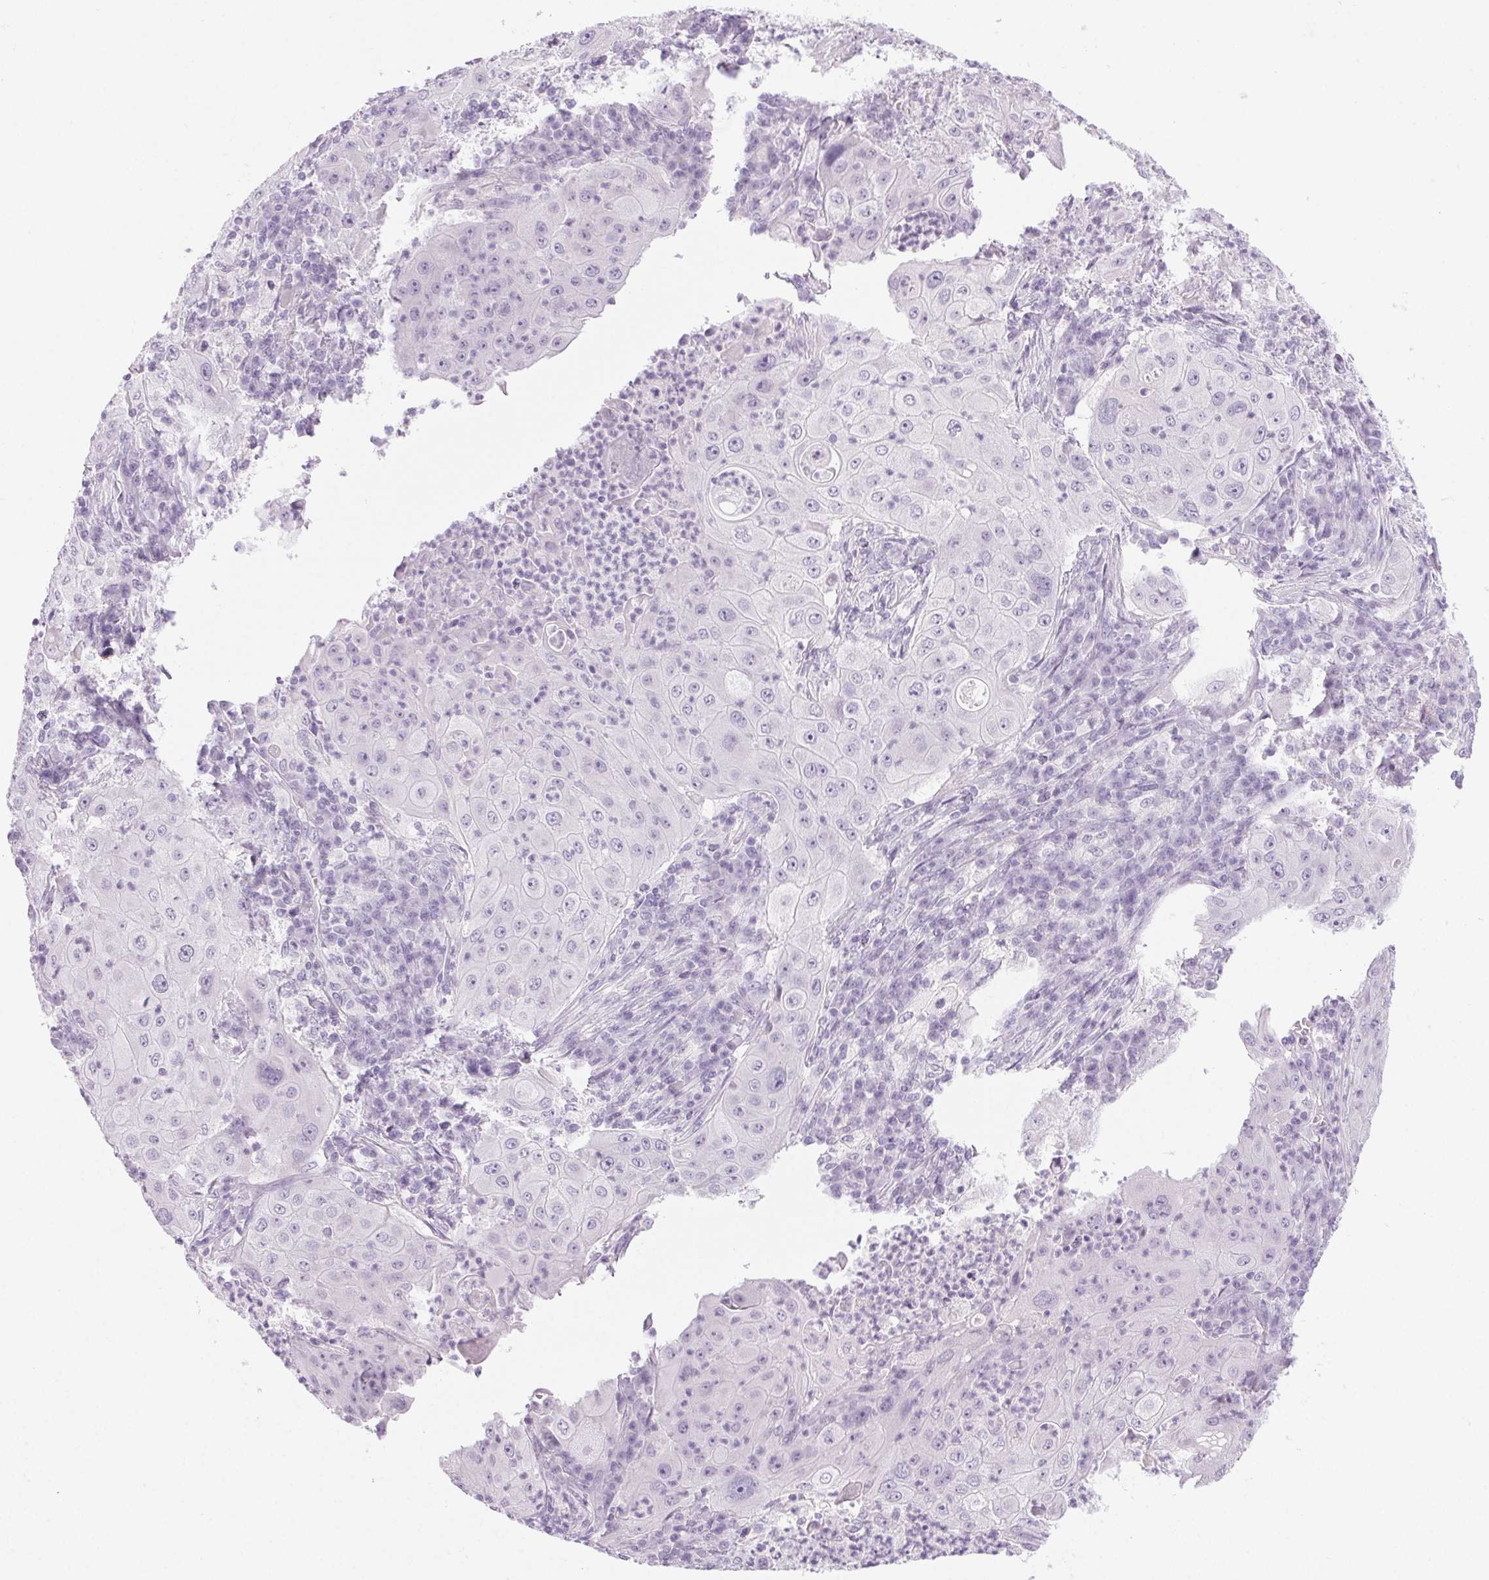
{"staining": {"intensity": "negative", "quantity": "none", "location": "none"}, "tissue": "lung cancer", "cell_type": "Tumor cells", "image_type": "cancer", "snomed": [{"axis": "morphology", "description": "Squamous cell carcinoma, NOS"}, {"axis": "topography", "description": "Lung"}], "caption": "This is an IHC image of human lung cancer (squamous cell carcinoma). There is no positivity in tumor cells.", "gene": "LRP2", "patient": {"sex": "female", "age": 59}}